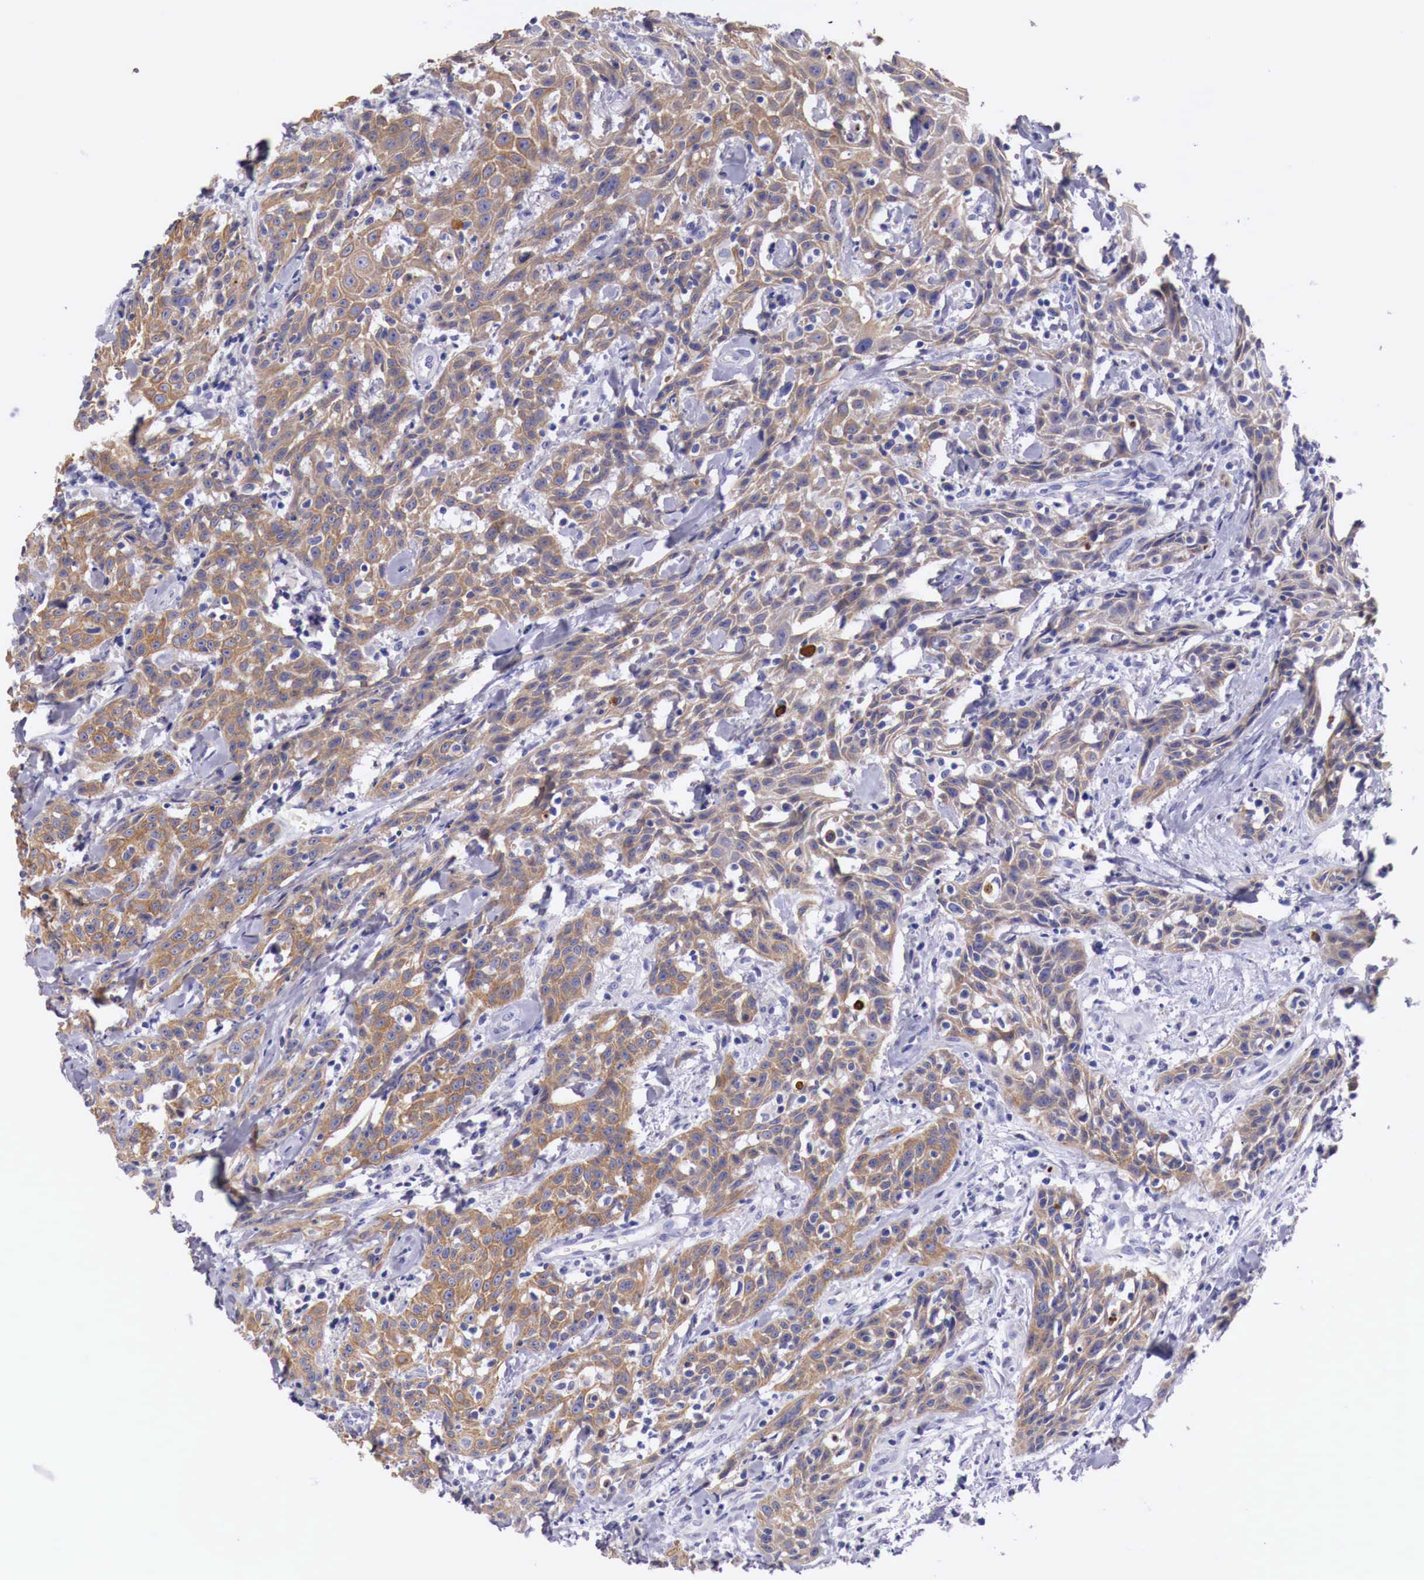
{"staining": {"intensity": "moderate", "quantity": ">75%", "location": "cytoplasmic/membranous"}, "tissue": "head and neck cancer", "cell_type": "Tumor cells", "image_type": "cancer", "snomed": [{"axis": "morphology", "description": "Squamous cell carcinoma, NOS"}, {"axis": "topography", "description": "Oral tissue"}, {"axis": "topography", "description": "Head-Neck"}], "caption": "A high-resolution micrograph shows immunohistochemistry (IHC) staining of head and neck cancer, which displays moderate cytoplasmic/membranous expression in approximately >75% of tumor cells.", "gene": "NREP", "patient": {"sex": "female", "age": 82}}